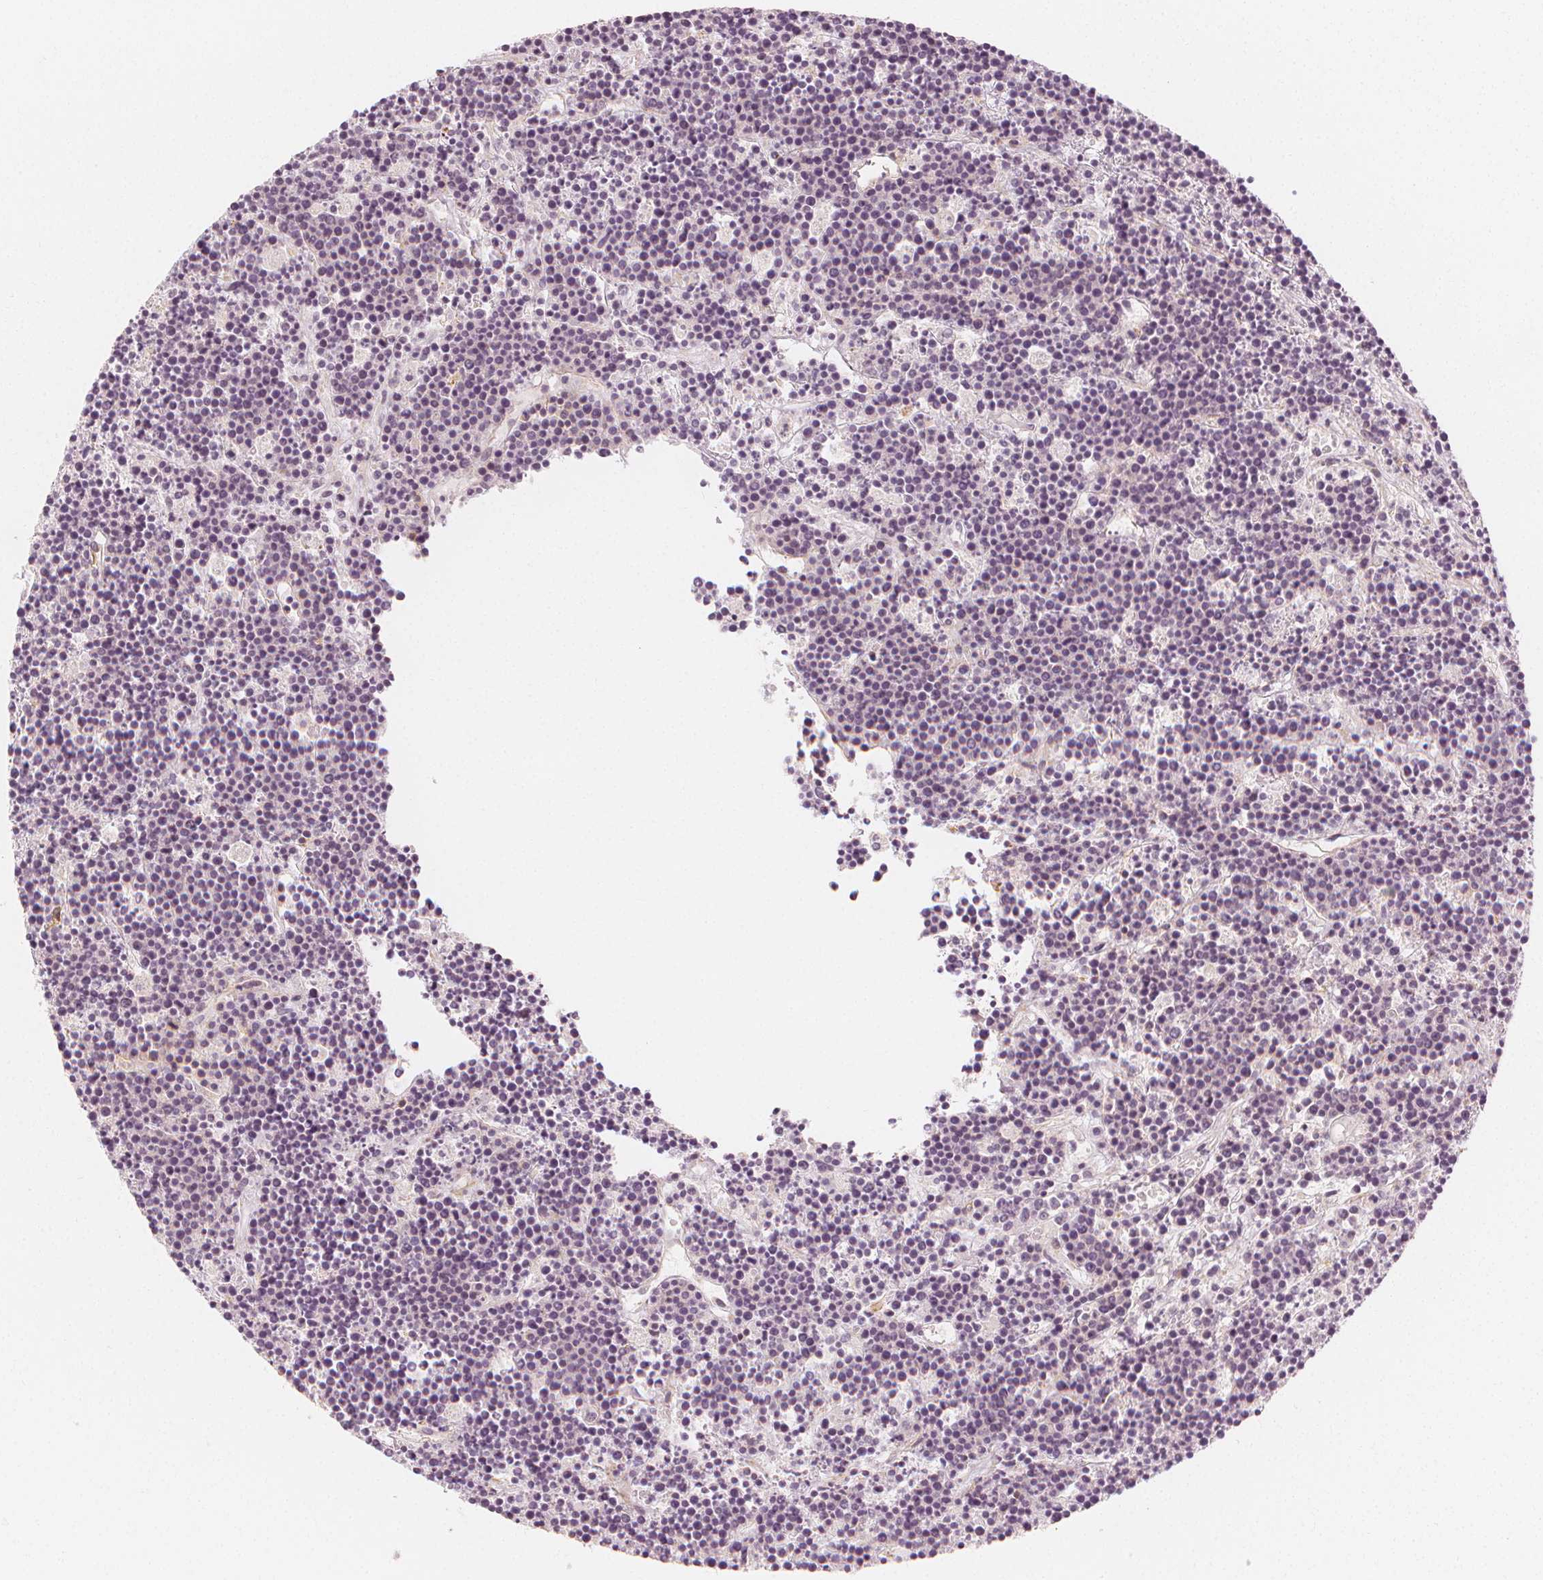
{"staining": {"intensity": "negative", "quantity": "none", "location": "none"}, "tissue": "lymphoma", "cell_type": "Tumor cells", "image_type": "cancer", "snomed": [{"axis": "morphology", "description": "Malignant lymphoma, non-Hodgkin's type, High grade"}, {"axis": "topography", "description": "Ovary"}], "caption": "This is a photomicrograph of immunohistochemistry (IHC) staining of lymphoma, which shows no staining in tumor cells.", "gene": "ARHGAP26", "patient": {"sex": "female", "age": 56}}